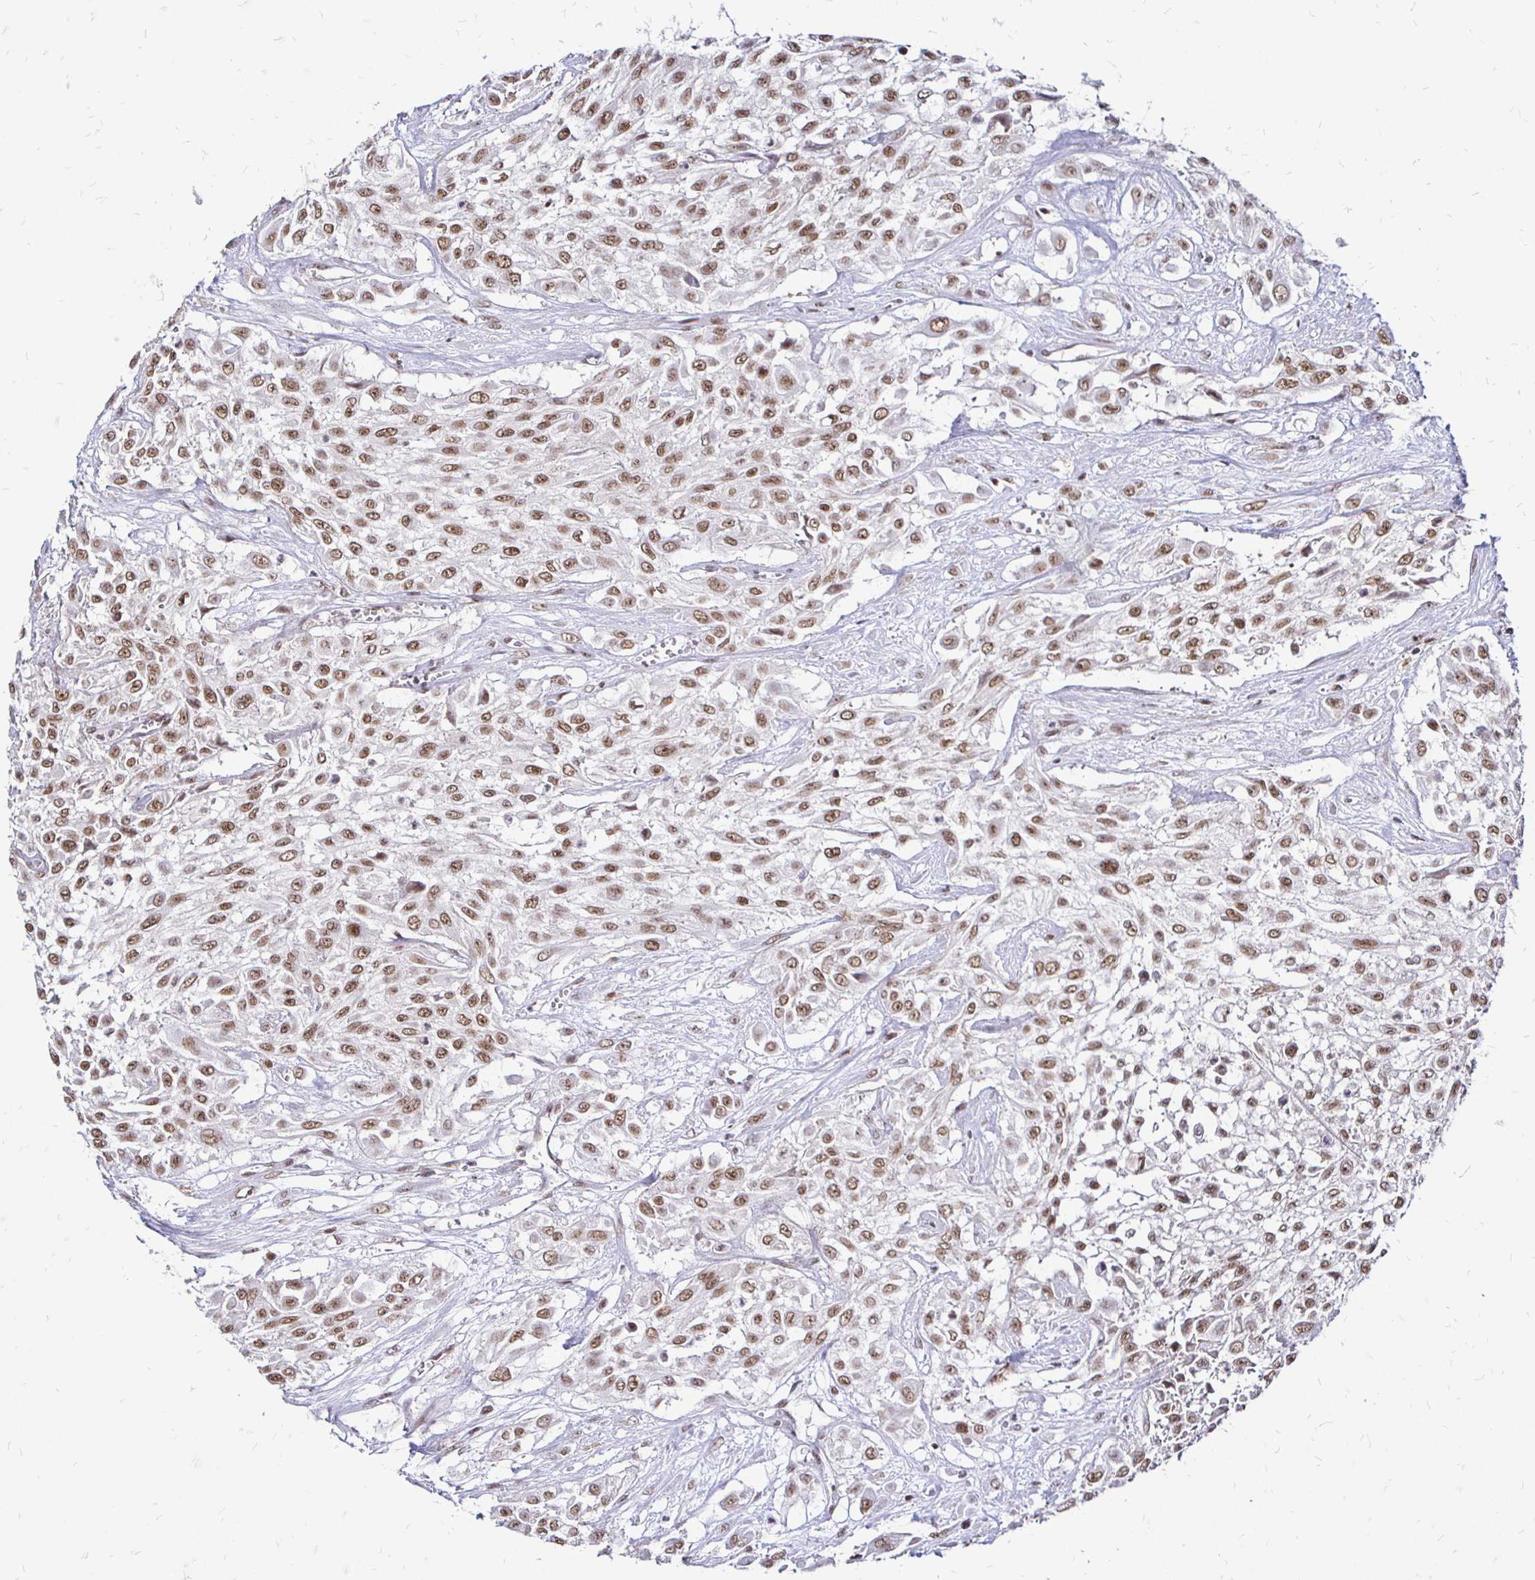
{"staining": {"intensity": "moderate", "quantity": ">75%", "location": "nuclear"}, "tissue": "urothelial cancer", "cell_type": "Tumor cells", "image_type": "cancer", "snomed": [{"axis": "morphology", "description": "Urothelial carcinoma, High grade"}, {"axis": "topography", "description": "Urinary bladder"}], "caption": "Immunohistochemistry of human urothelial carcinoma (high-grade) displays medium levels of moderate nuclear positivity in about >75% of tumor cells. The protein is shown in brown color, while the nuclei are stained blue.", "gene": "SIN3A", "patient": {"sex": "male", "age": 57}}